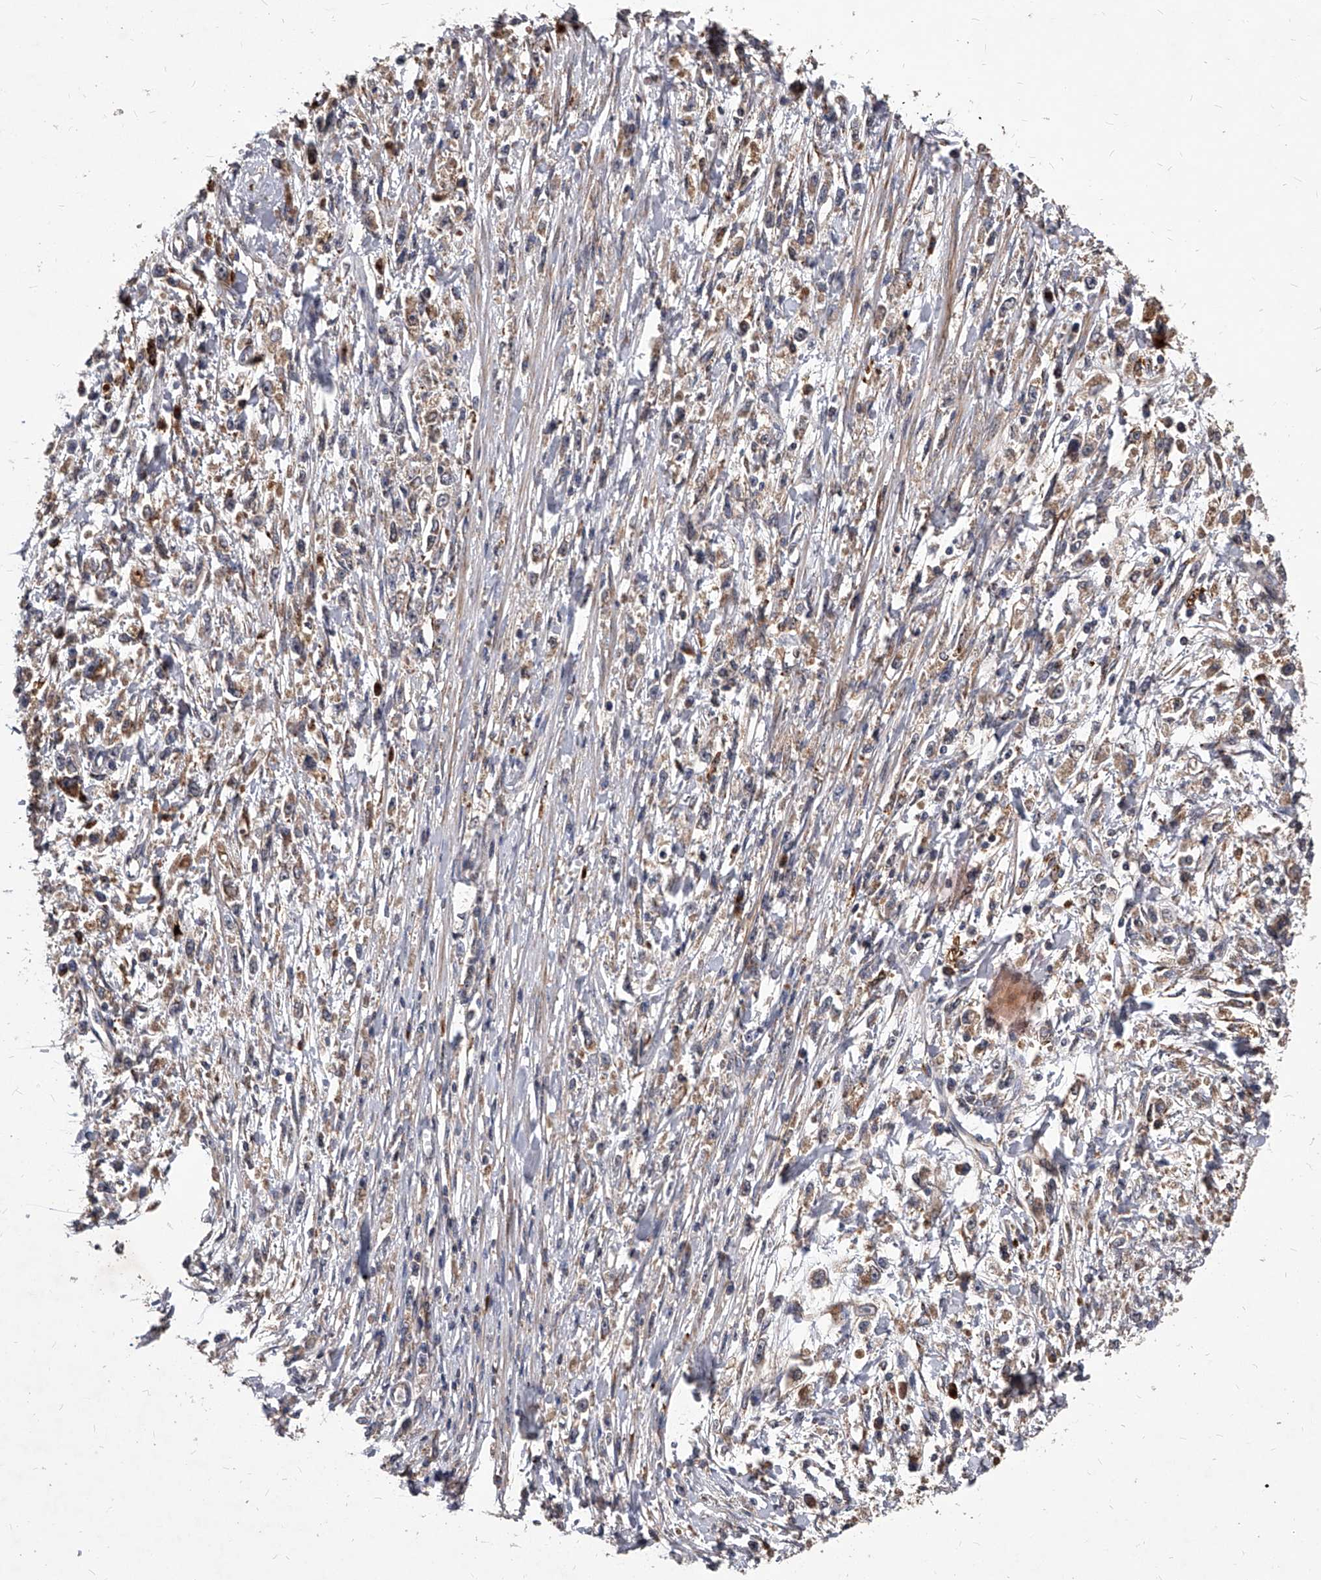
{"staining": {"intensity": "moderate", "quantity": "25%-75%", "location": "cytoplasmic/membranous"}, "tissue": "stomach cancer", "cell_type": "Tumor cells", "image_type": "cancer", "snomed": [{"axis": "morphology", "description": "Adenocarcinoma, NOS"}, {"axis": "topography", "description": "Stomach"}], "caption": "Protein staining of stomach adenocarcinoma tissue demonstrates moderate cytoplasmic/membranous positivity in approximately 25%-75% of tumor cells.", "gene": "SOBP", "patient": {"sex": "female", "age": 59}}